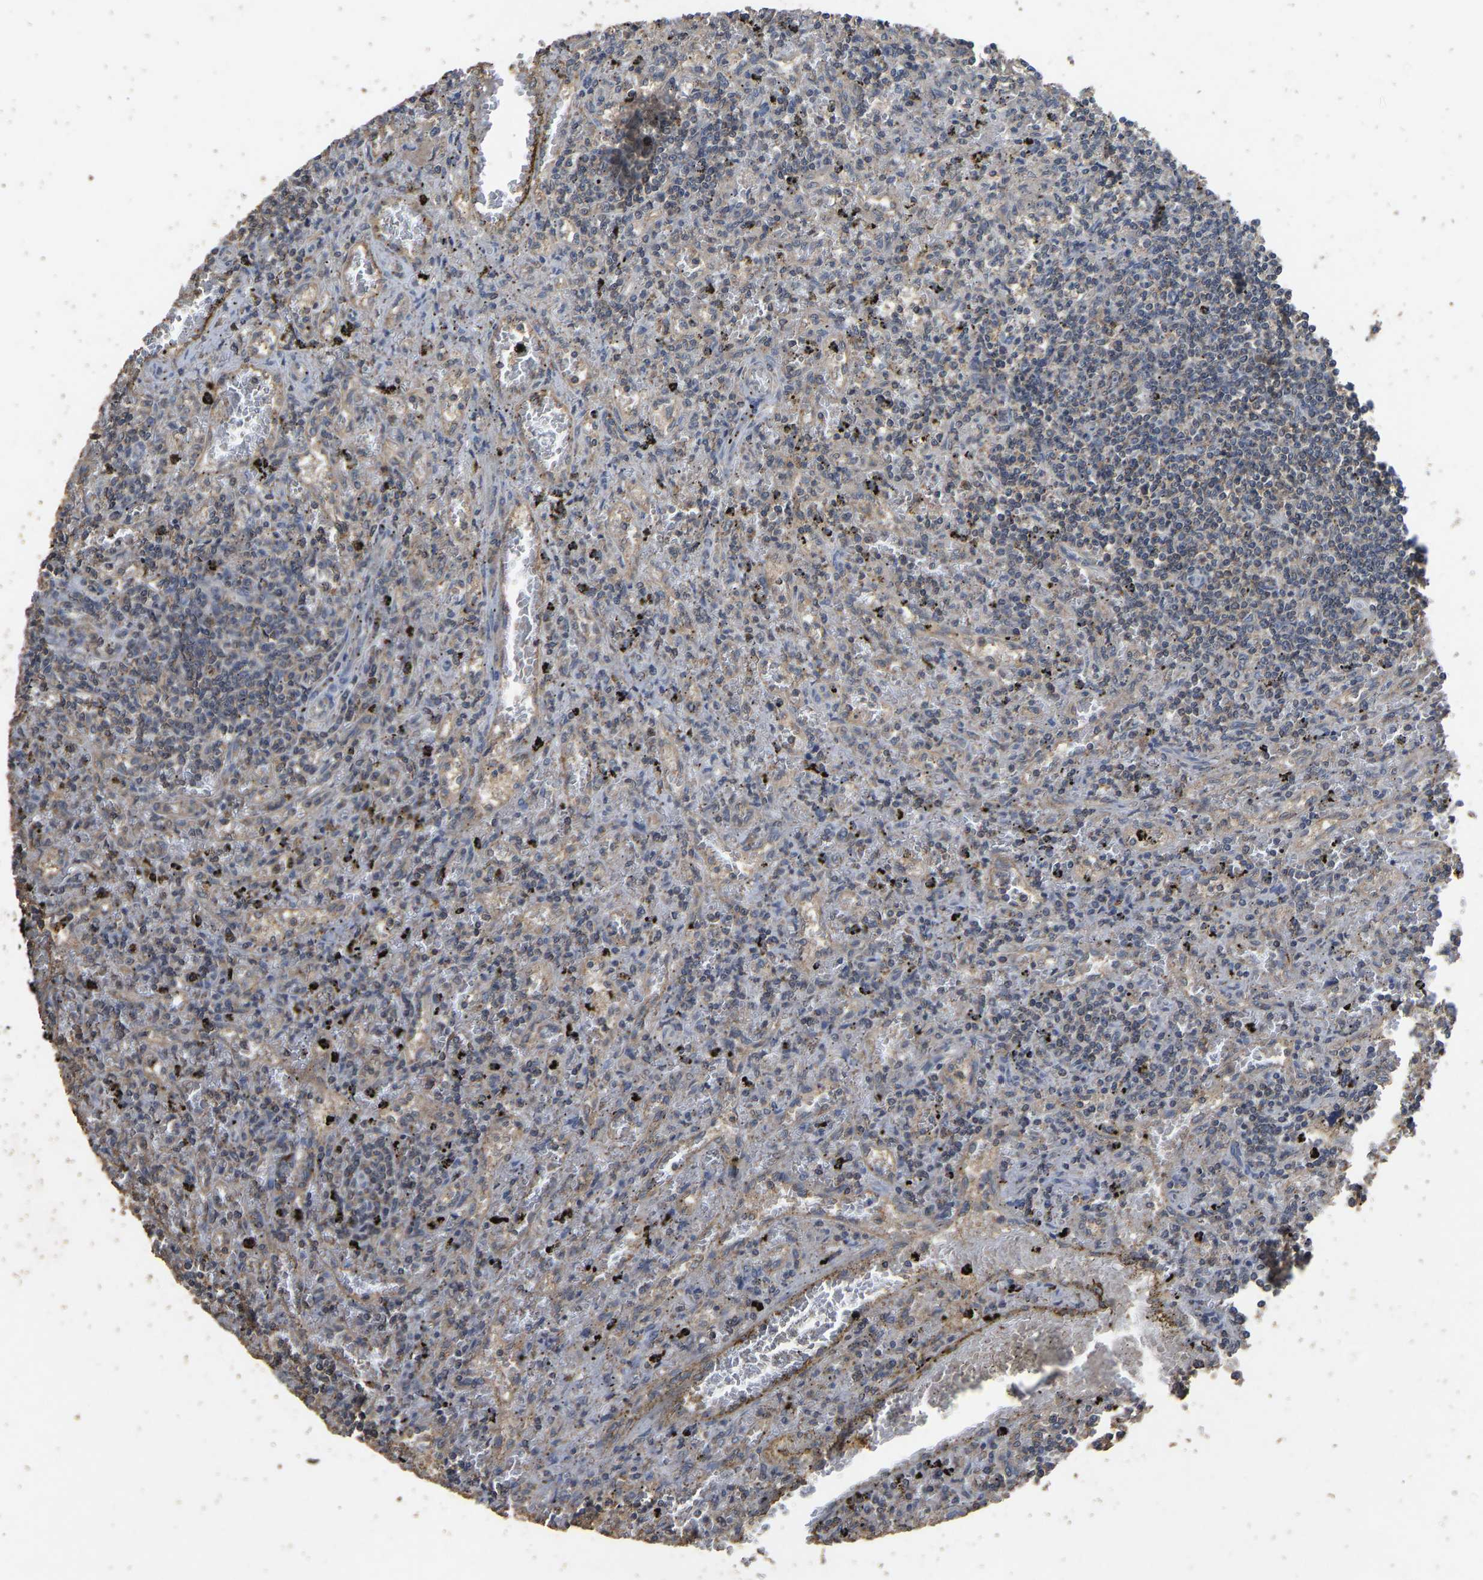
{"staining": {"intensity": "weak", "quantity": "<25%", "location": "cytoplasmic/membranous"}, "tissue": "lymphoma", "cell_type": "Tumor cells", "image_type": "cancer", "snomed": [{"axis": "morphology", "description": "Malignant lymphoma, non-Hodgkin's type, Low grade"}, {"axis": "topography", "description": "Spleen"}], "caption": "Tumor cells are negative for brown protein staining in lymphoma.", "gene": "CIDEC", "patient": {"sex": "male", "age": 76}}